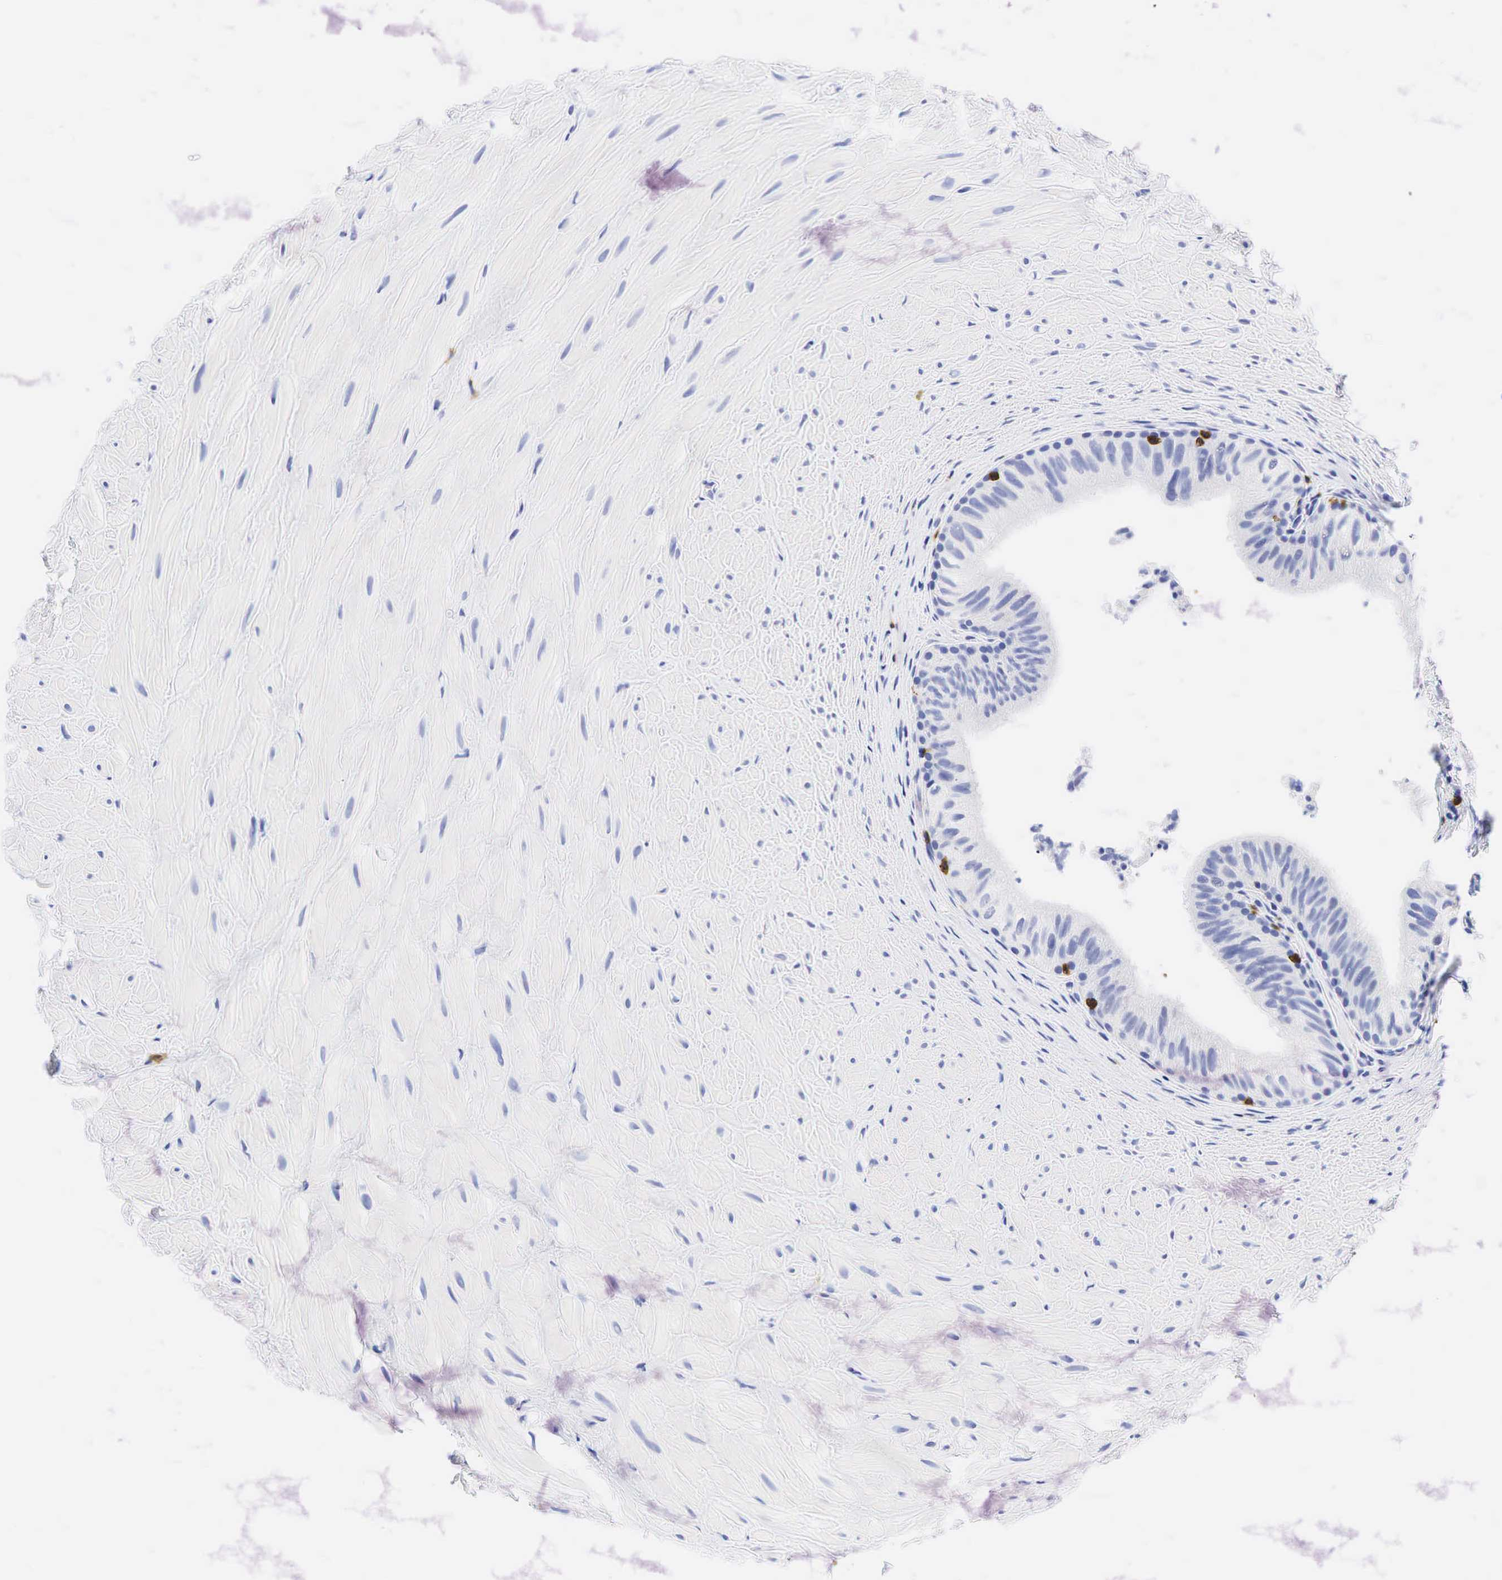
{"staining": {"intensity": "negative", "quantity": "none", "location": "none"}, "tissue": "epididymis", "cell_type": "Glandular cells", "image_type": "normal", "snomed": [{"axis": "morphology", "description": "Normal tissue, NOS"}, {"axis": "topography", "description": "Epididymis"}], "caption": "IHC micrograph of benign epididymis: epididymis stained with DAB (3,3'-diaminobenzidine) shows no significant protein expression in glandular cells.", "gene": "CD8A", "patient": {"sex": "male", "age": 37}}